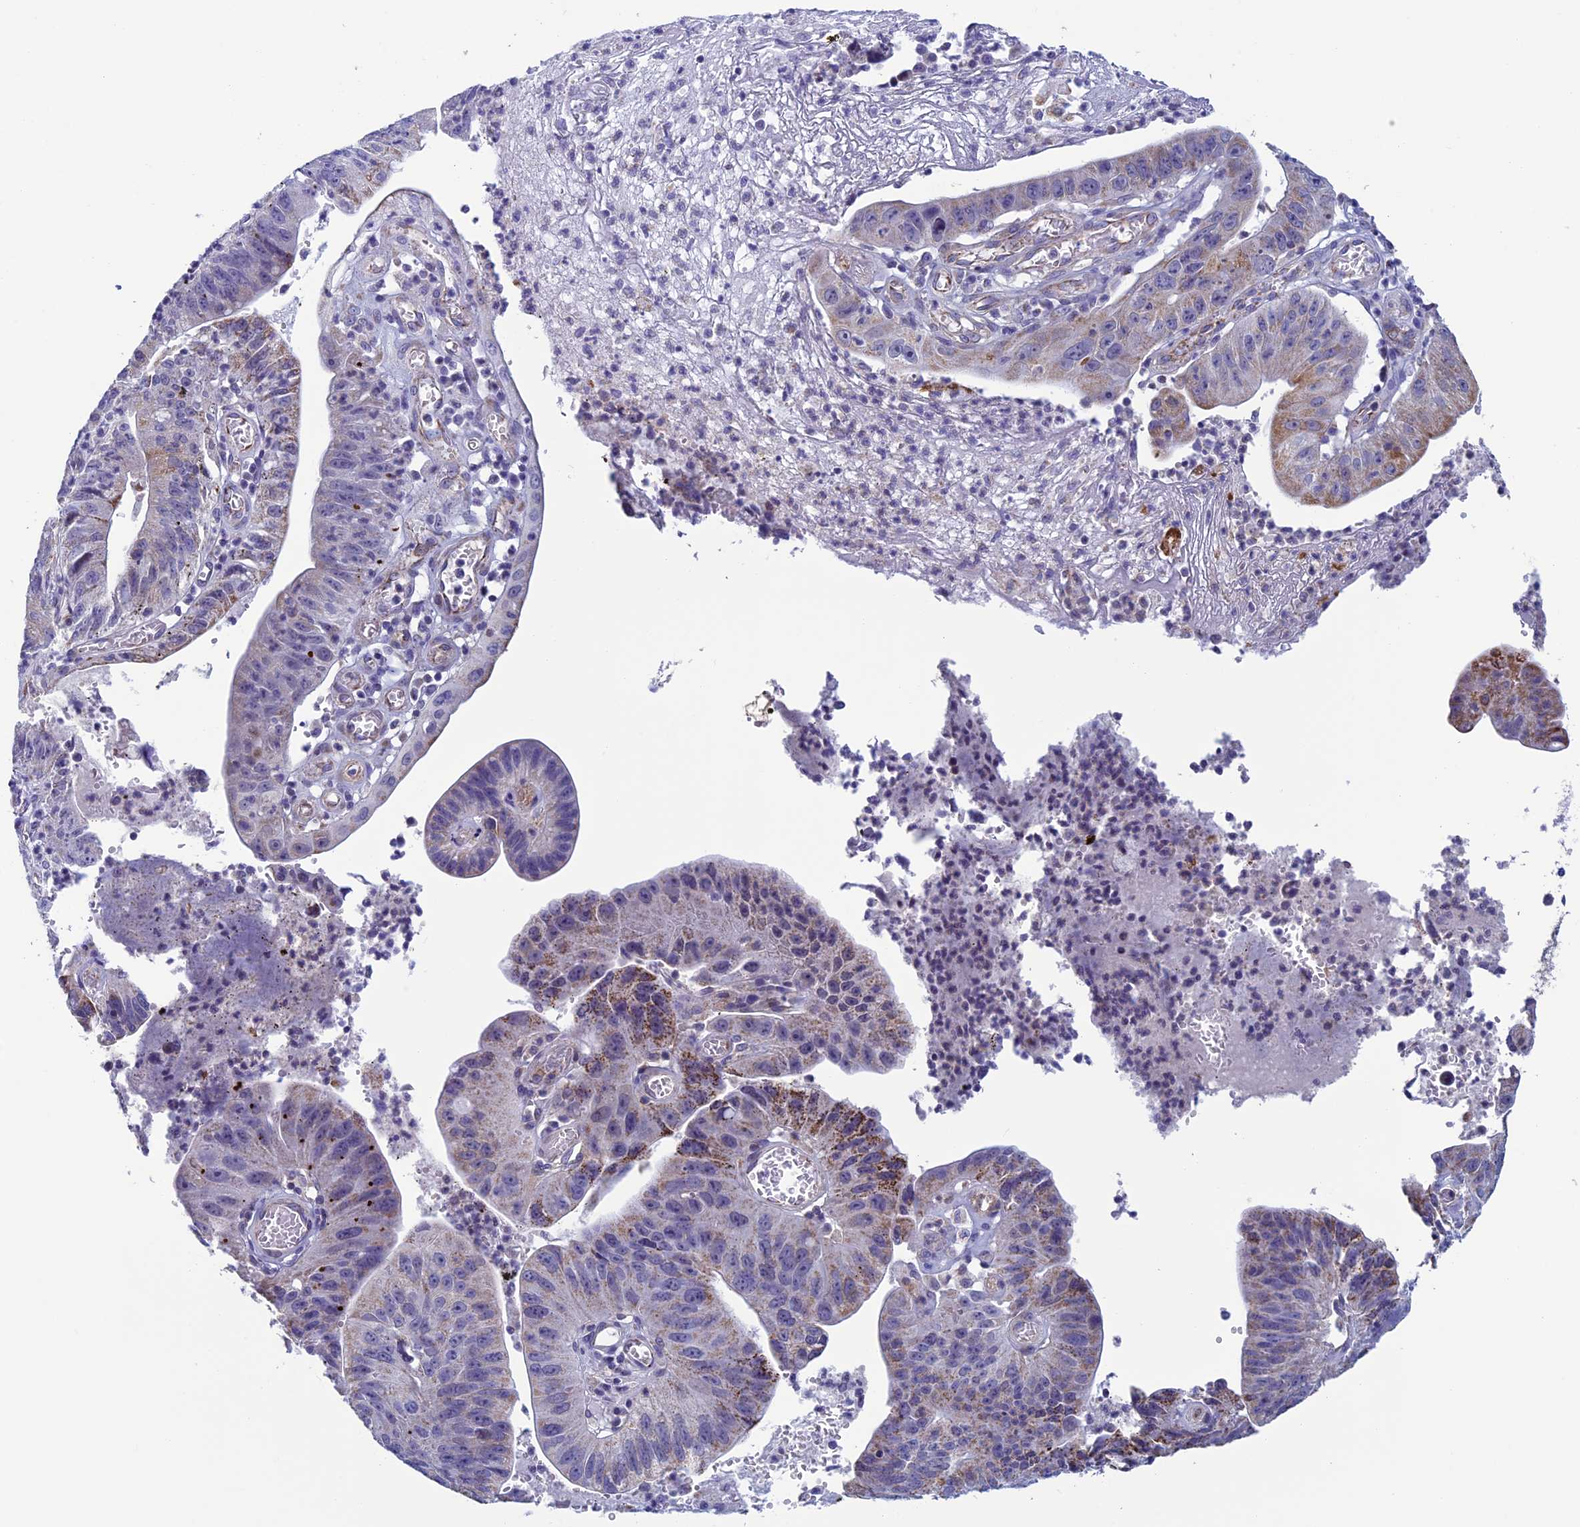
{"staining": {"intensity": "strong", "quantity": "25%-75%", "location": "cytoplasmic/membranous"}, "tissue": "stomach cancer", "cell_type": "Tumor cells", "image_type": "cancer", "snomed": [{"axis": "morphology", "description": "Adenocarcinoma, NOS"}, {"axis": "topography", "description": "Stomach"}], "caption": "IHC image of human adenocarcinoma (stomach) stained for a protein (brown), which demonstrates high levels of strong cytoplasmic/membranous staining in approximately 25%-75% of tumor cells.", "gene": "MFSD12", "patient": {"sex": "male", "age": 59}}